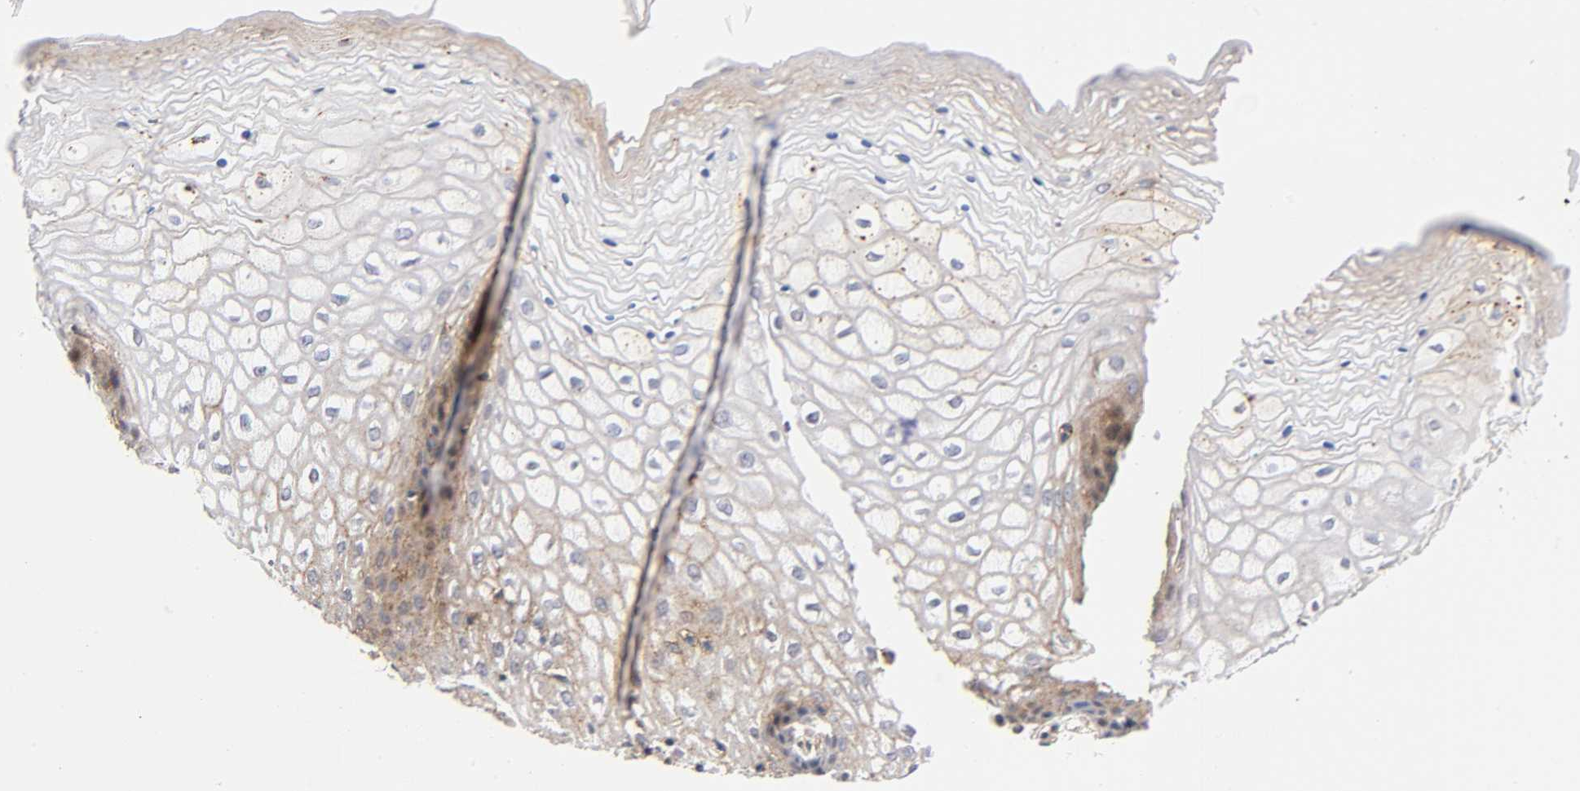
{"staining": {"intensity": "weak", "quantity": "25%-75%", "location": "cytoplasmic/membranous"}, "tissue": "vagina", "cell_type": "Squamous epithelial cells", "image_type": "normal", "snomed": [{"axis": "morphology", "description": "Normal tissue, NOS"}, {"axis": "topography", "description": "Vagina"}], "caption": "Normal vagina was stained to show a protein in brown. There is low levels of weak cytoplasmic/membranous expression in about 25%-75% of squamous epithelial cells.", "gene": "ANXA7", "patient": {"sex": "female", "age": 34}}